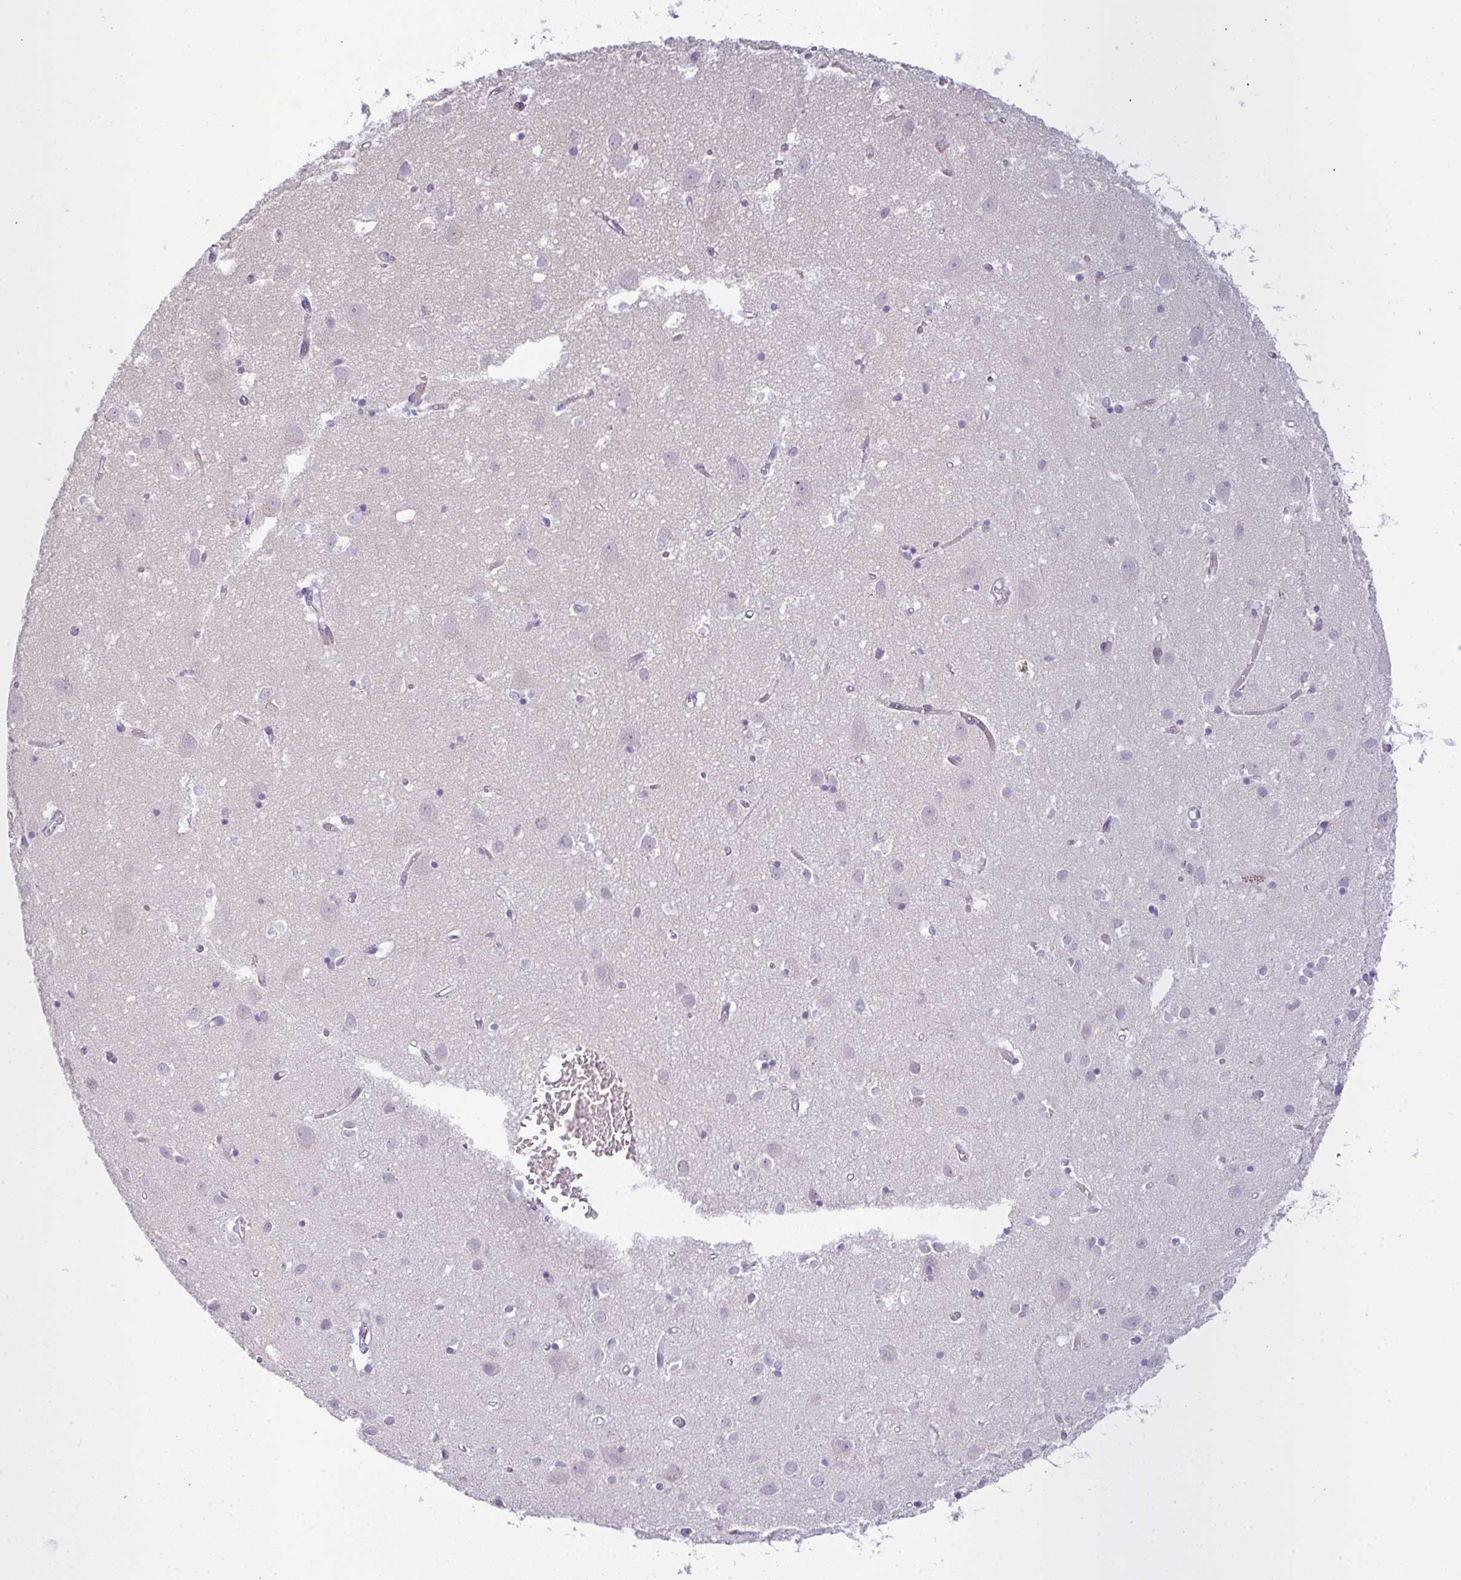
{"staining": {"intensity": "weak", "quantity": "<25%", "location": "cytoplasmic/membranous"}, "tissue": "cerebral cortex", "cell_type": "Endothelial cells", "image_type": "normal", "snomed": [{"axis": "morphology", "description": "Normal tissue, NOS"}, {"axis": "topography", "description": "Cerebral cortex"}], "caption": "A micrograph of cerebral cortex stained for a protein shows no brown staining in endothelial cells. The staining is performed using DAB brown chromogen with nuclei counter-stained in using hematoxylin.", "gene": "SIRPB2", "patient": {"sex": "male", "age": 70}}